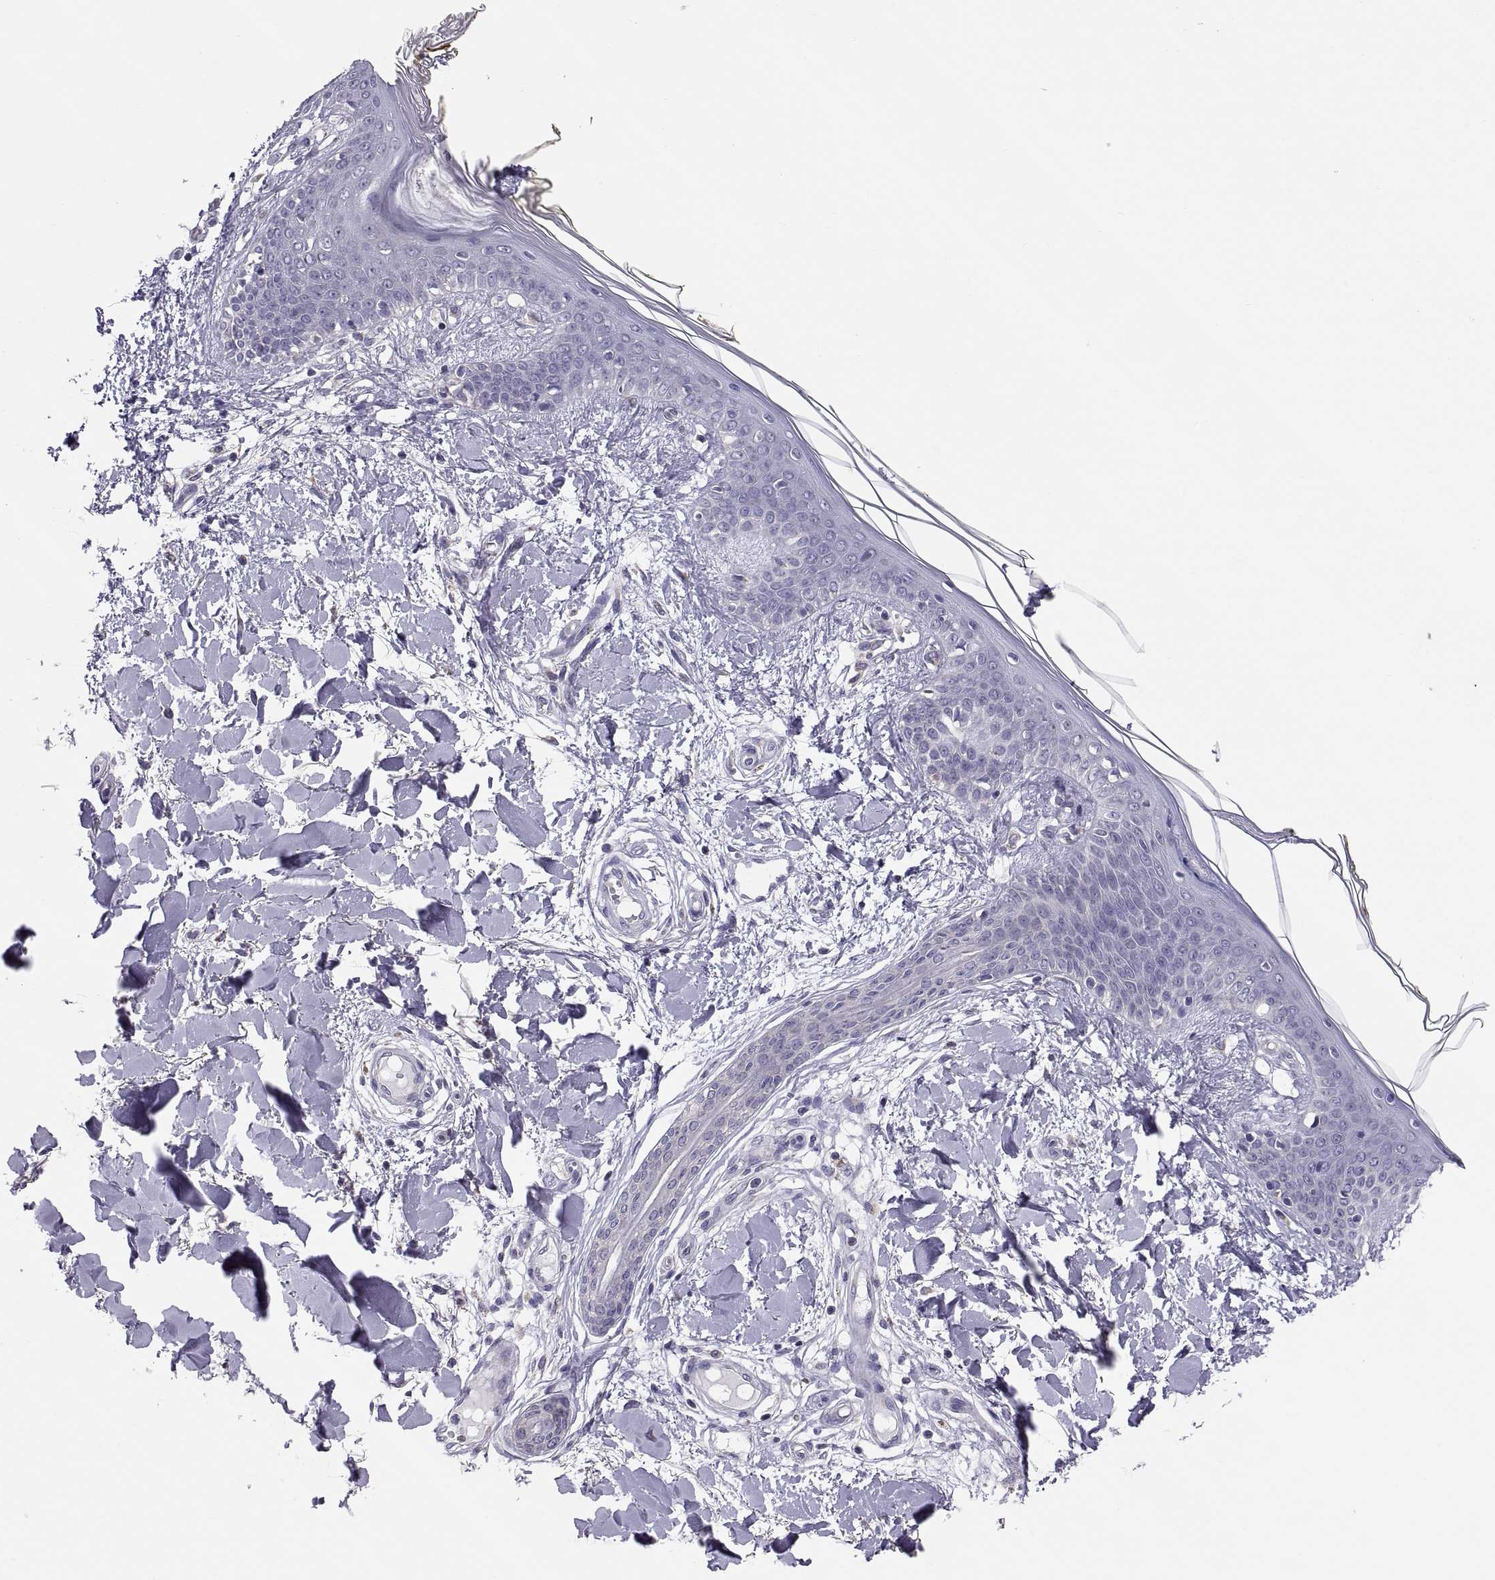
{"staining": {"intensity": "negative", "quantity": "none", "location": "none"}, "tissue": "skin", "cell_type": "Fibroblasts", "image_type": "normal", "snomed": [{"axis": "morphology", "description": "Normal tissue, NOS"}, {"axis": "topography", "description": "Skin"}], "caption": "DAB immunohistochemical staining of unremarkable skin shows no significant expression in fibroblasts. Nuclei are stained in blue.", "gene": "TNNC1", "patient": {"sex": "female", "age": 34}}